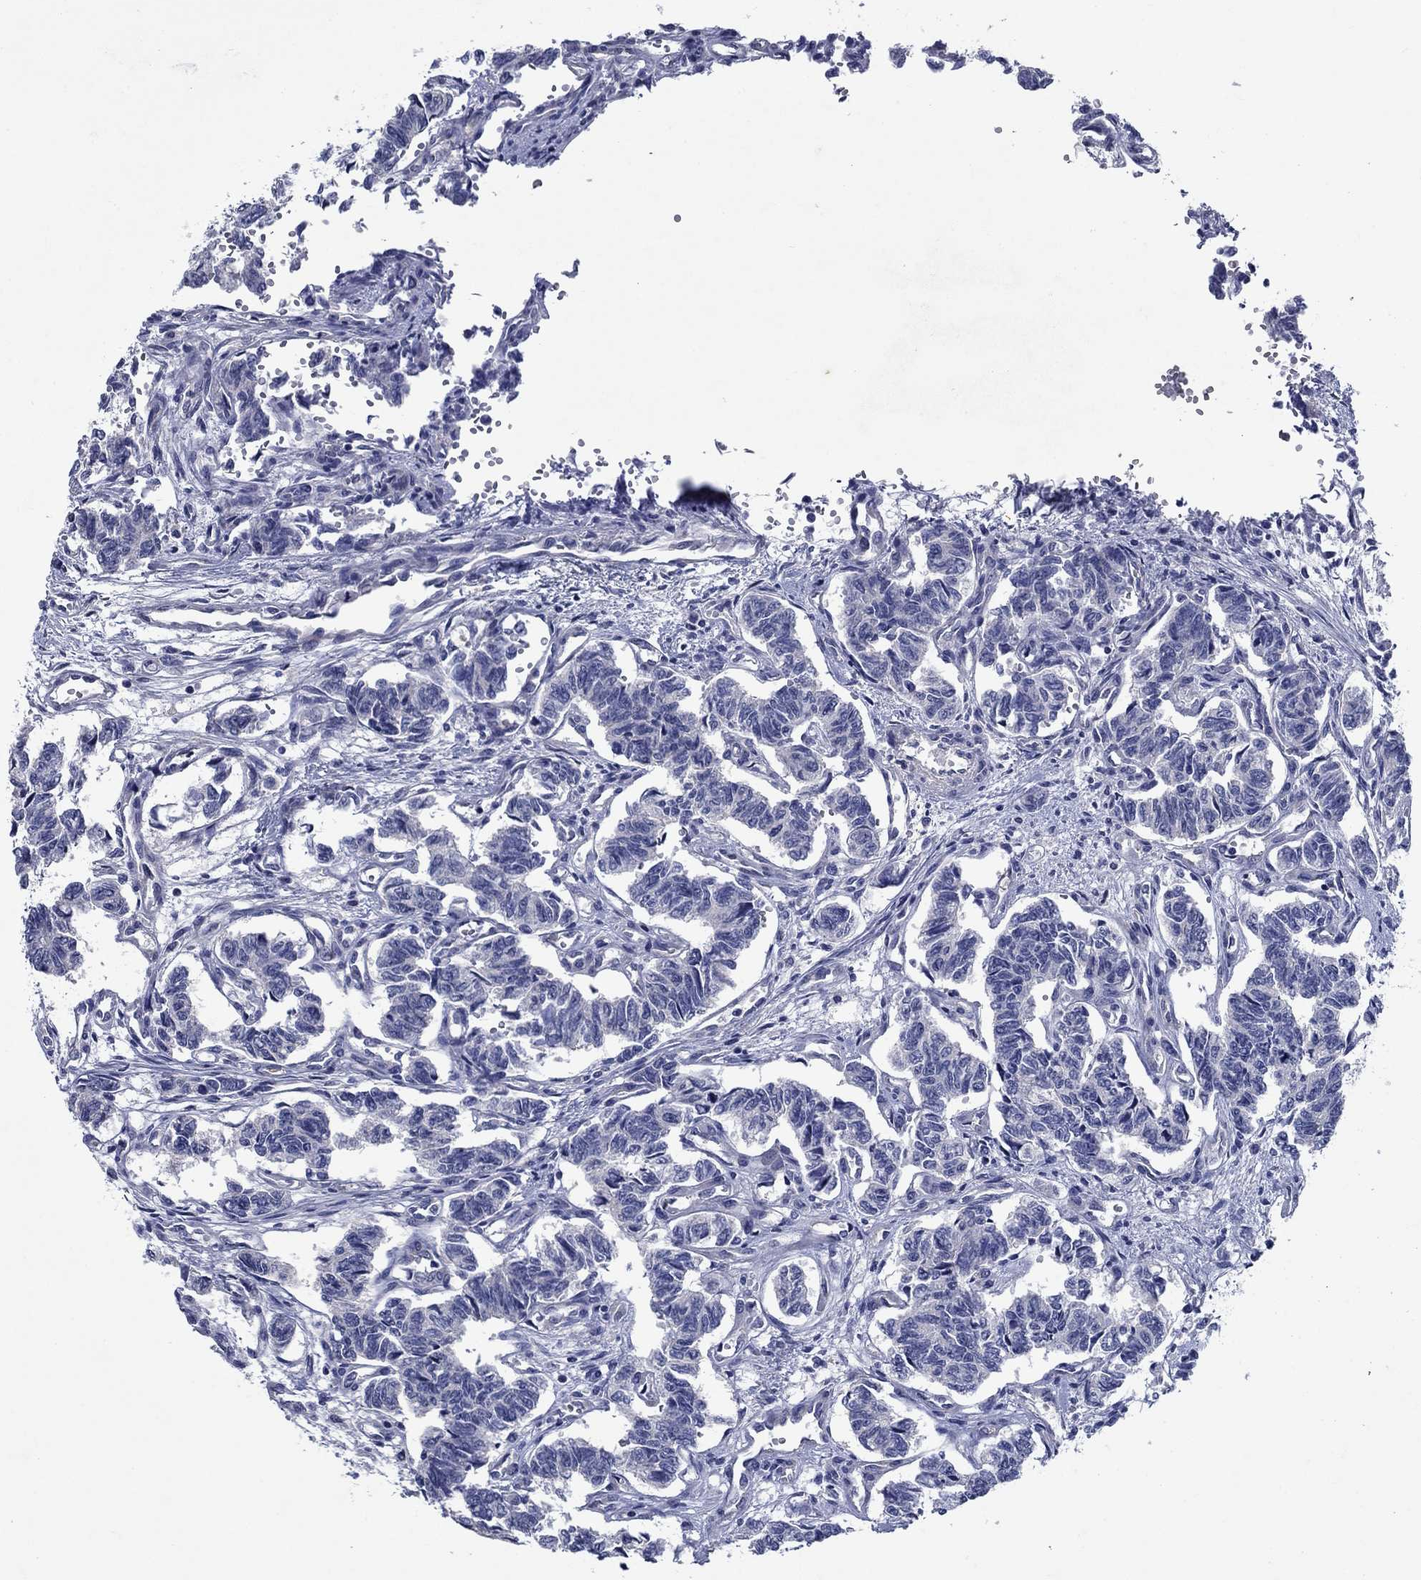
{"staining": {"intensity": "negative", "quantity": "none", "location": "none"}, "tissue": "carcinoid", "cell_type": "Tumor cells", "image_type": "cancer", "snomed": [{"axis": "morphology", "description": "Carcinoid, malignant, NOS"}, {"axis": "topography", "description": "Kidney"}], "caption": "Carcinoid was stained to show a protein in brown. There is no significant positivity in tumor cells. (Stains: DAB IHC with hematoxylin counter stain, Microscopy: brightfield microscopy at high magnification).", "gene": "SULT2B1", "patient": {"sex": "female", "age": 41}}